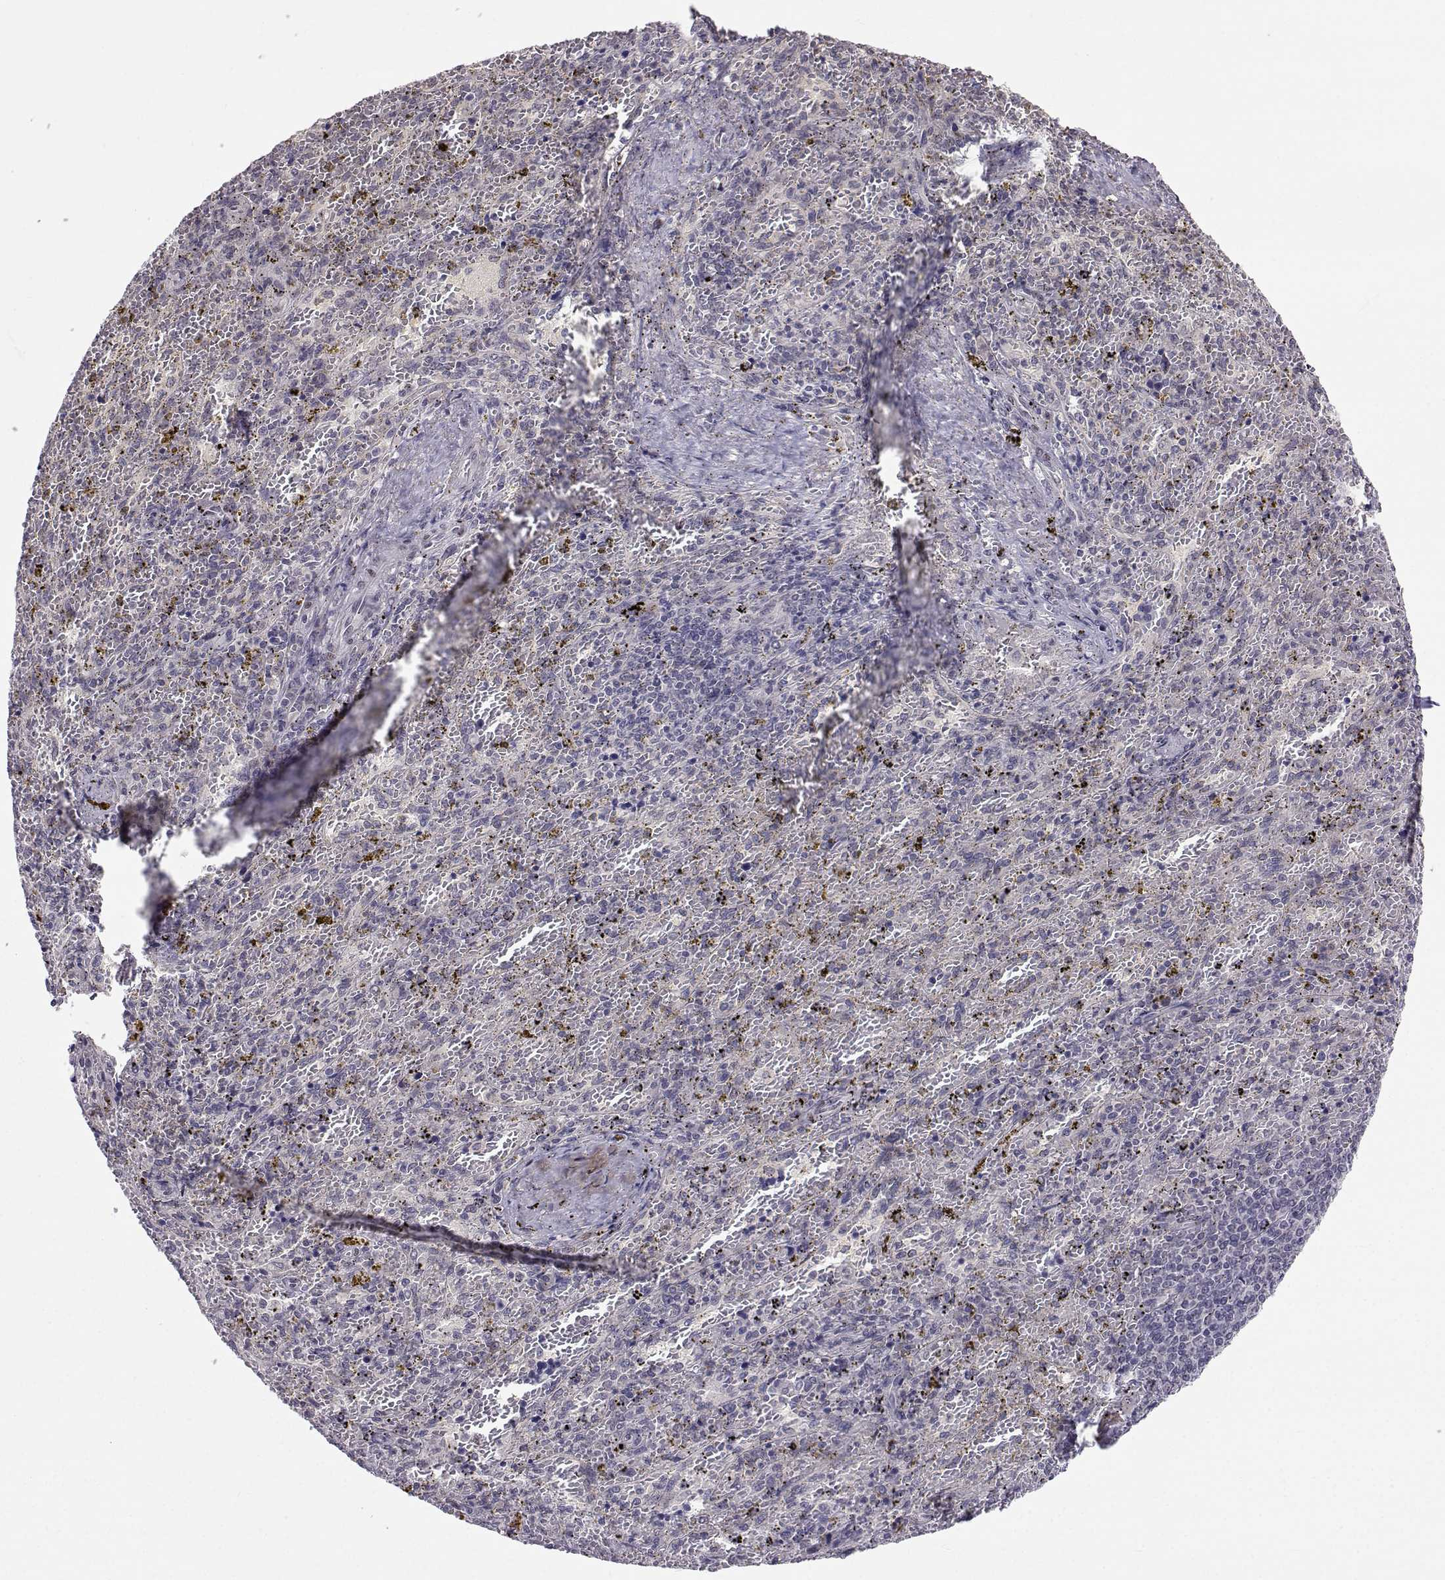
{"staining": {"intensity": "negative", "quantity": "none", "location": "none"}, "tissue": "spleen", "cell_type": "Cells in red pulp", "image_type": "normal", "snomed": [{"axis": "morphology", "description": "Normal tissue, NOS"}, {"axis": "topography", "description": "Spleen"}], "caption": "Photomicrograph shows no protein staining in cells in red pulp of normal spleen. Brightfield microscopy of IHC stained with DAB (brown) and hematoxylin (blue), captured at high magnification.", "gene": "SLC6A3", "patient": {"sex": "female", "age": 50}}